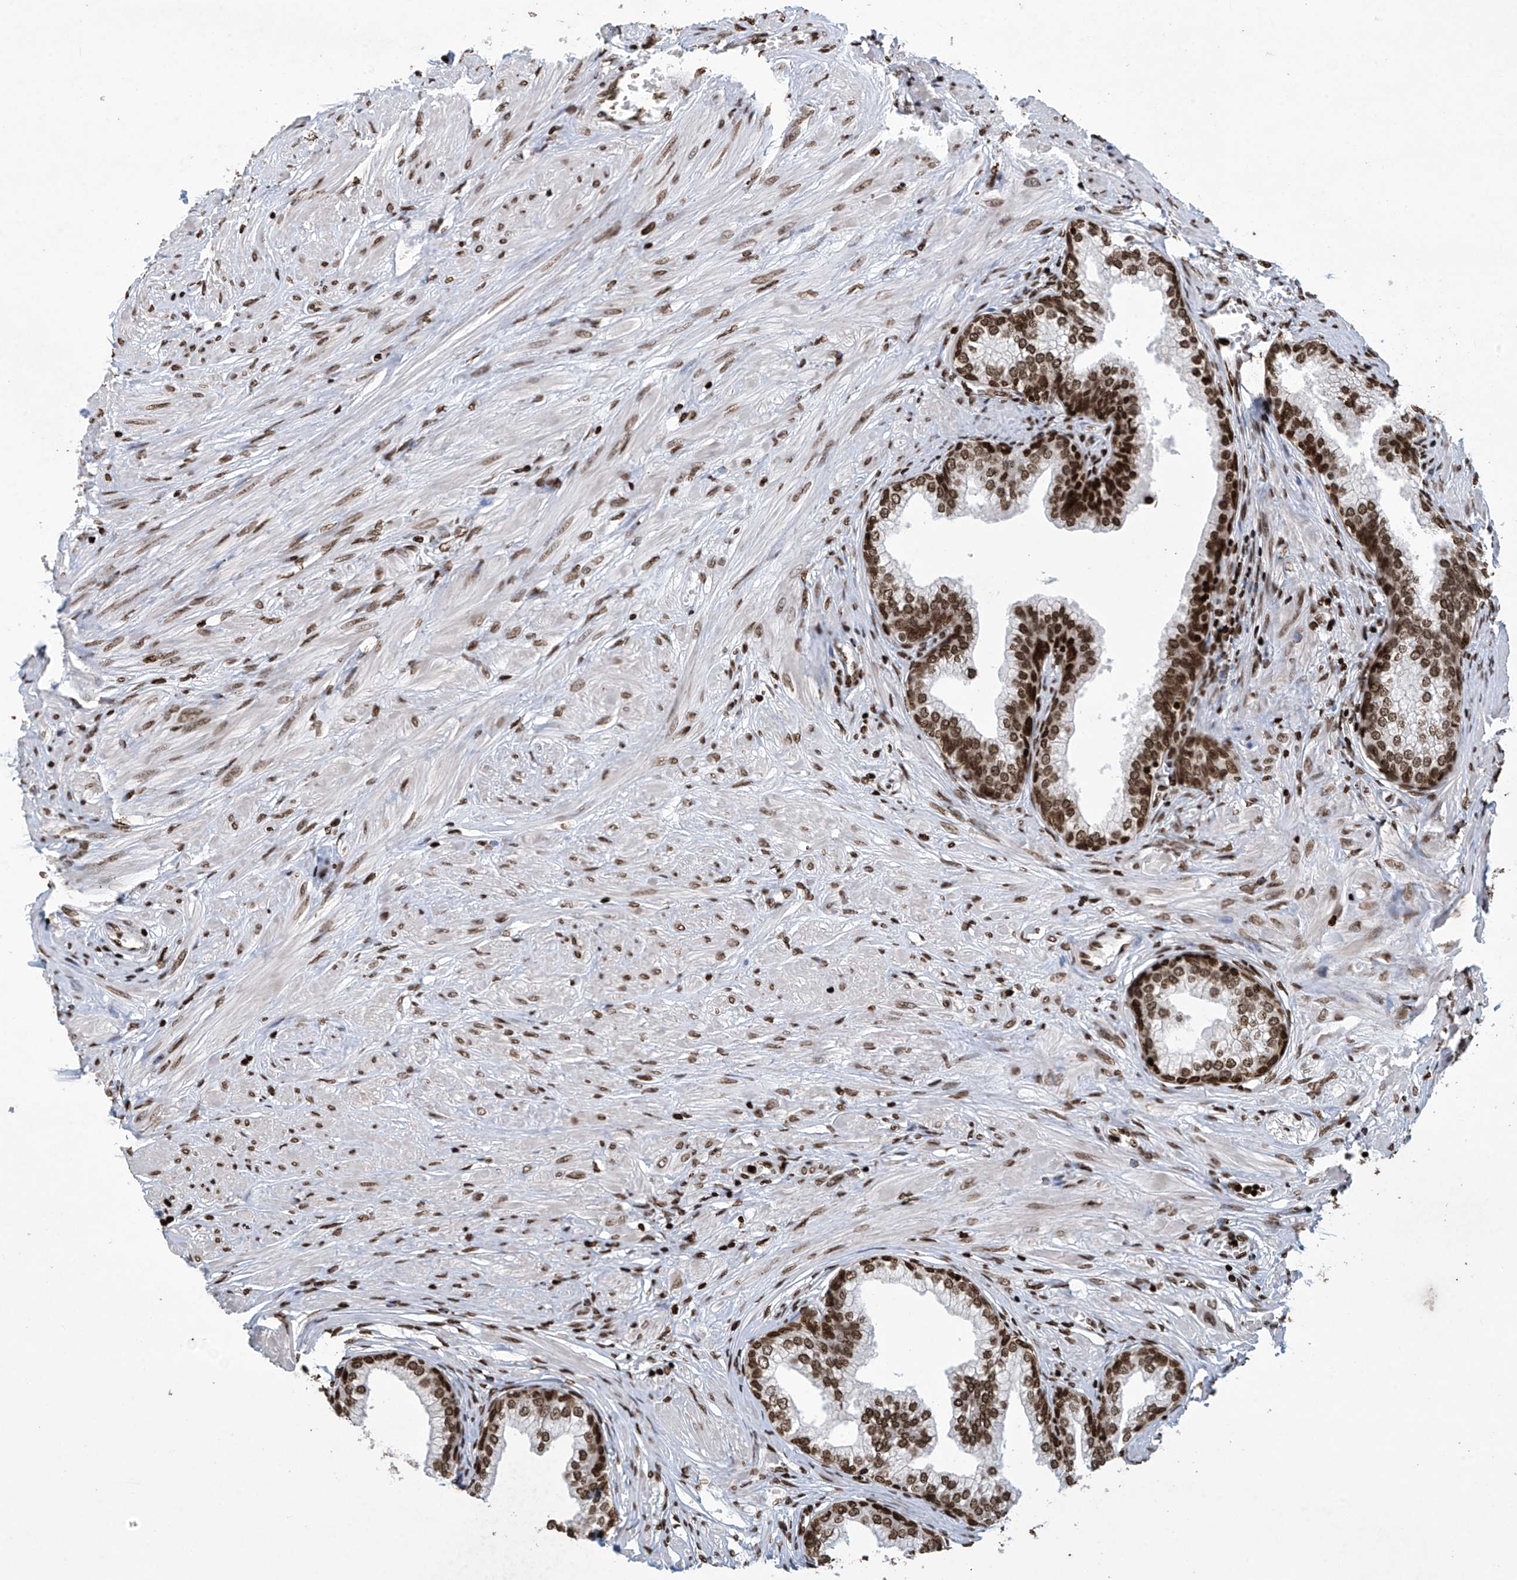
{"staining": {"intensity": "strong", "quantity": ">75%", "location": "nuclear"}, "tissue": "prostate", "cell_type": "Glandular cells", "image_type": "normal", "snomed": [{"axis": "morphology", "description": "Normal tissue, NOS"}, {"axis": "morphology", "description": "Urothelial carcinoma, Low grade"}, {"axis": "topography", "description": "Urinary bladder"}, {"axis": "topography", "description": "Prostate"}], "caption": "The photomicrograph reveals immunohistochemical staining of benign prostate. There is strong nuclear expression is seen in approximately >75% of glandular cells.", "gene": "H4C16", "patient": {"sex": "male", "age": 60}}